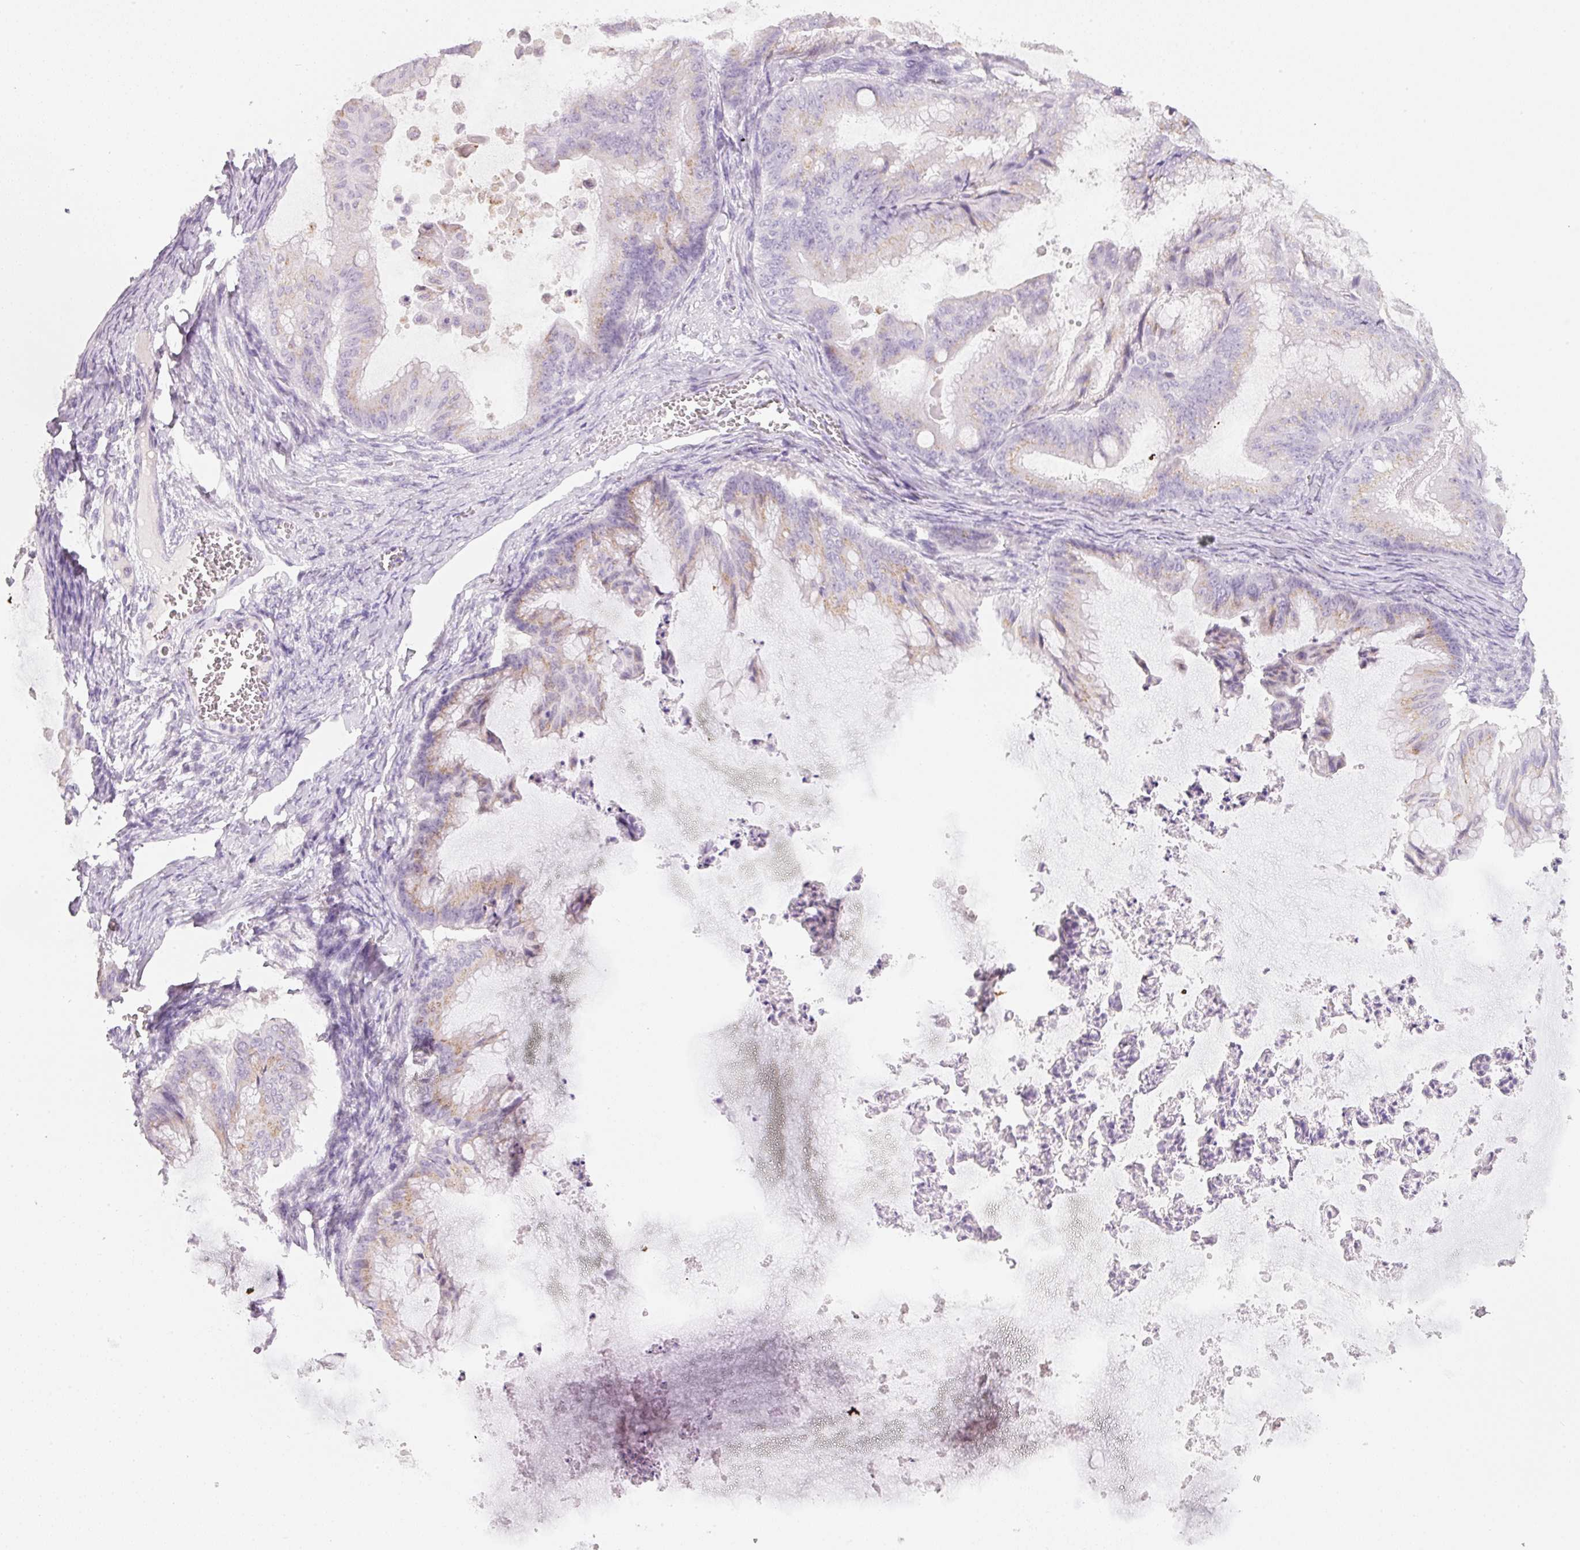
{"staining": {"intensity": "weak", "quantity": "25%-75%", "location": "cytoplasmic/membranous"}, "tissue": "ovarian cancer", "cell_type": "Tumor cells", "image_type": "cancer", "snomed": [{"axis": "morphology", "description": "Cystadenocarcinoma, mucinous, NOS"}, {"axis": "topography", "description": "Ovary"}], "caption": "Immunohistochemical staining of ovarian mucinous cystadenocarcinoma reveals weak cytoplasmic/membranous protein staining in approximately 25%-75% of tumor cells.", "gene": "ENSG00000206549", "patient": {"sex": "female", "age": 71}}